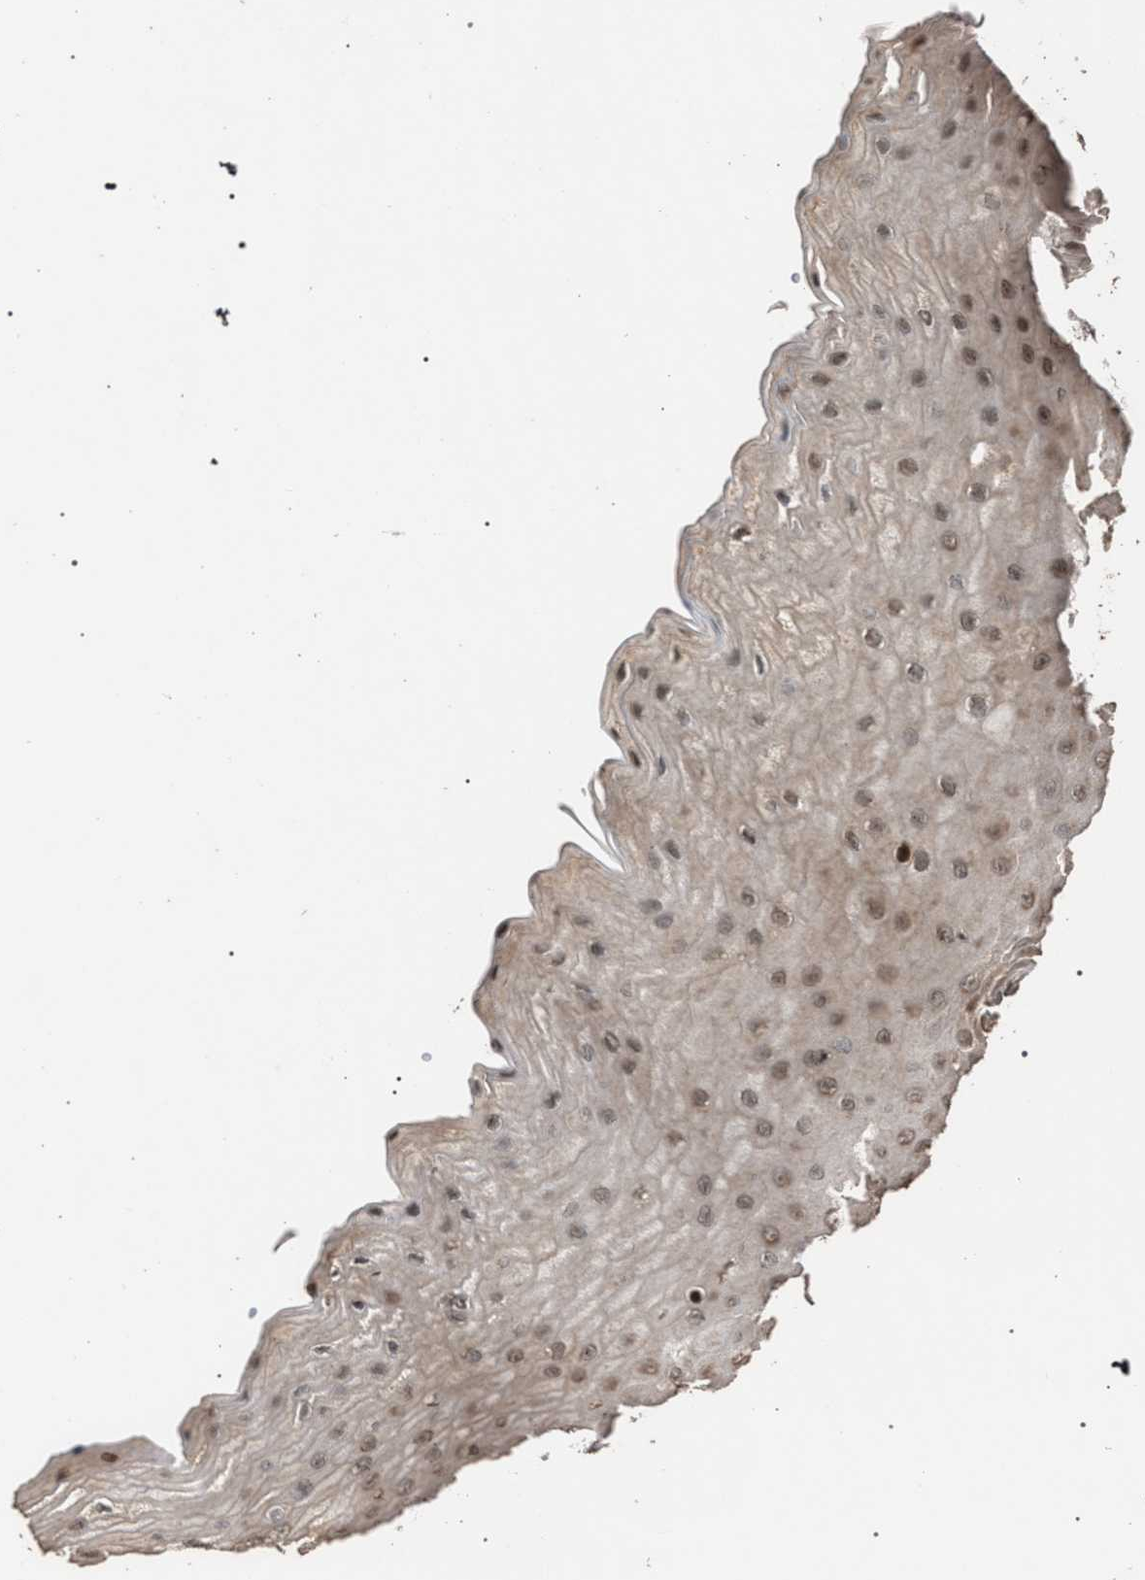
{"staining": {"intensity": "moderate", "quantity": ">75%", "location": "cytoplasmic/membranous,nuclear"}, "tissue": "cervix", "cell_type": "Squamous epithelial cells", "image_type": "normal", "snomed": [{"axis": "morphology", "description": "Normal tissue, NOS"}, {"axis": "topography", "description": "Cervix"}], "caption": "A photomicrograph of human cervix stained for a protein demonstrates moderate cytoplasmic/membranous,nuclear brown staining in squamous epithelial cells.", "gene": "NAA35", "patient": {"sex": "female", "age": 55}}